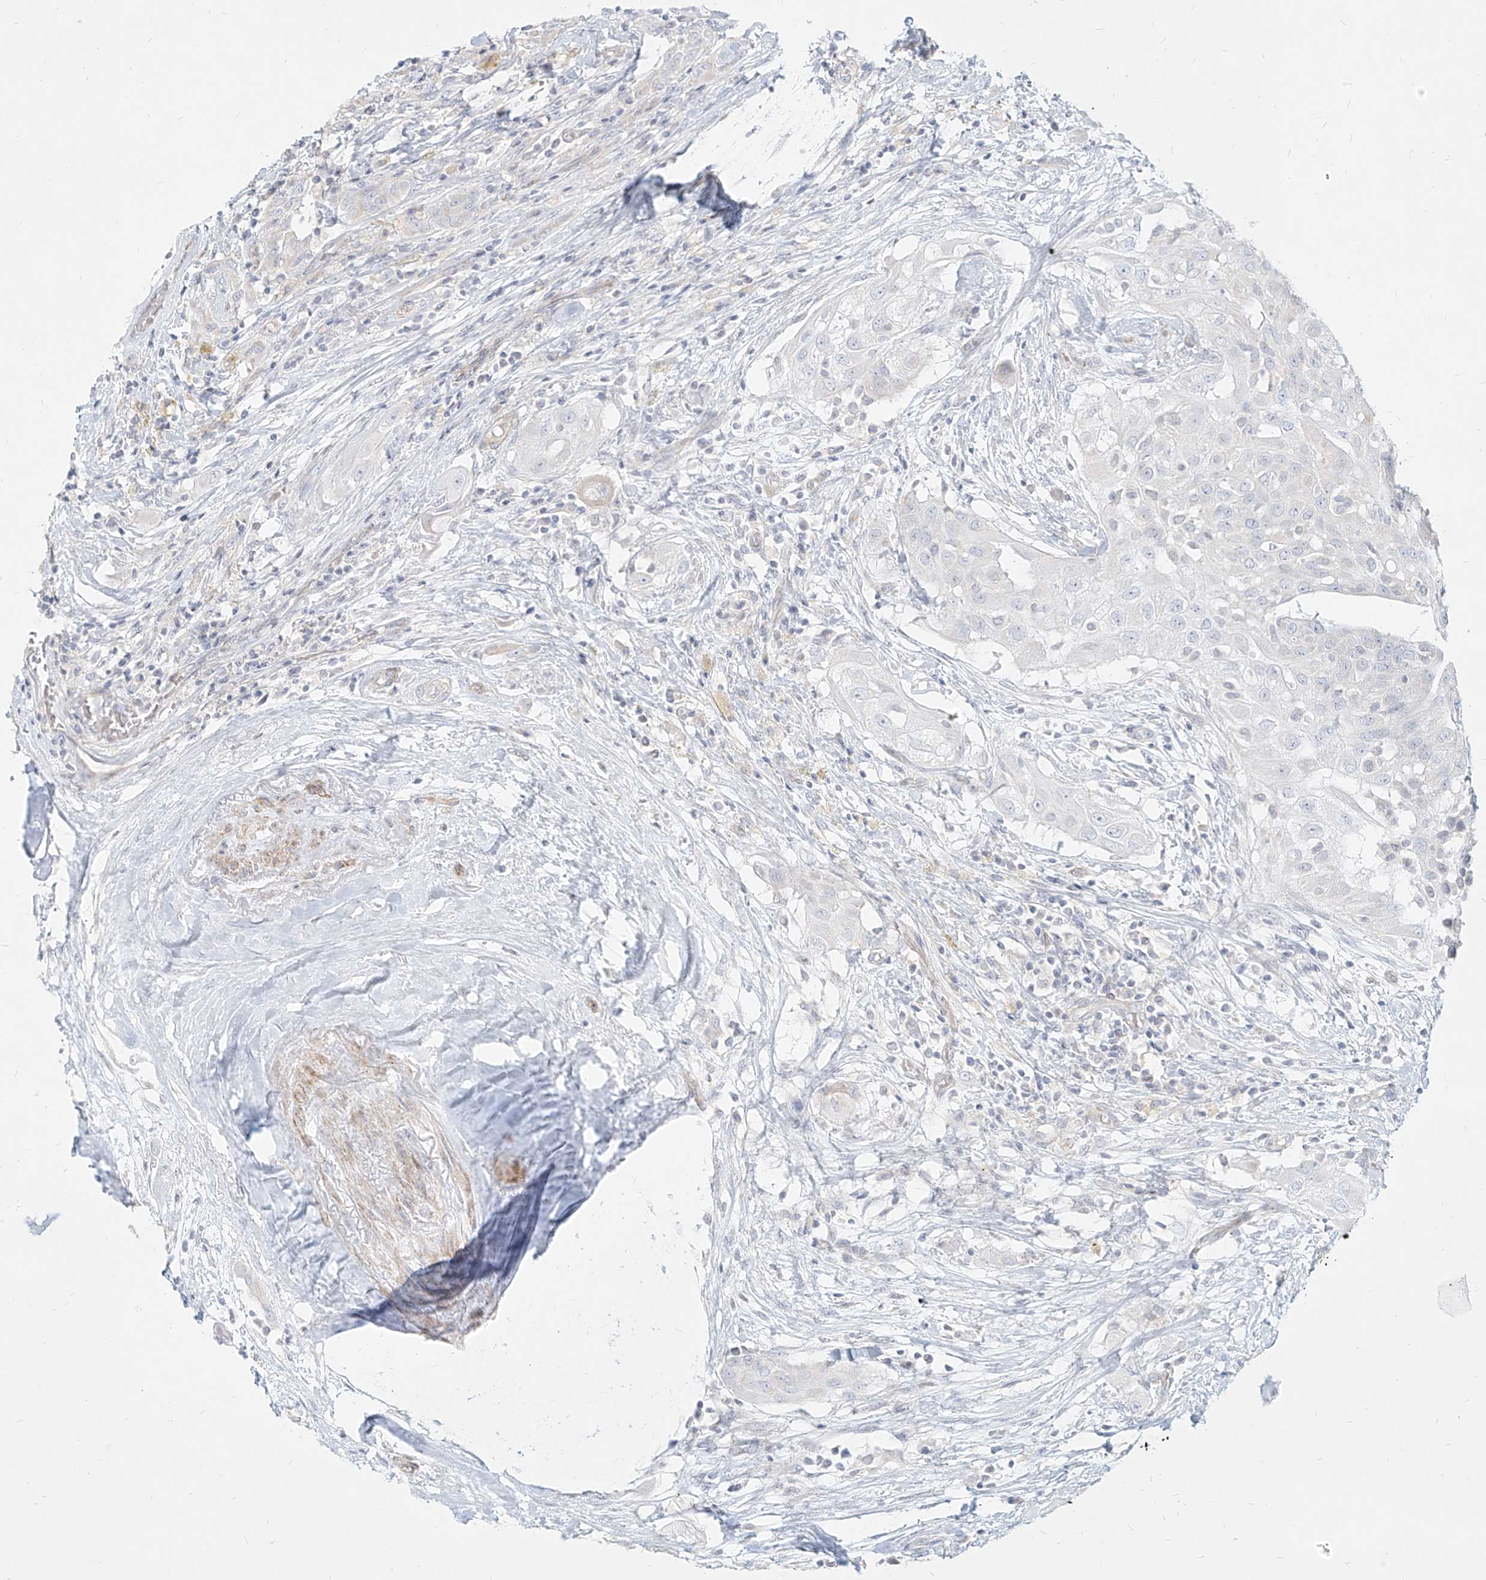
{"staining": {"intensity": "negative", "quantity": "none", "location": "none"}, "tissue": "thyroid cancer", "cell_type": "Tumor cells", "image_type": "cancer", "snomed": [{"axis": "morphology", "description": "Papillary adenocarcinoma, NOS"}, {"axis": "topography", "description": "Thyroid gland"}], "caption": "Micrograph shows no protein expression in tumor cells of thyroid cancer tissue.", "gene": "ITPKB", "patient": {"sex": "female", "age": 59}}